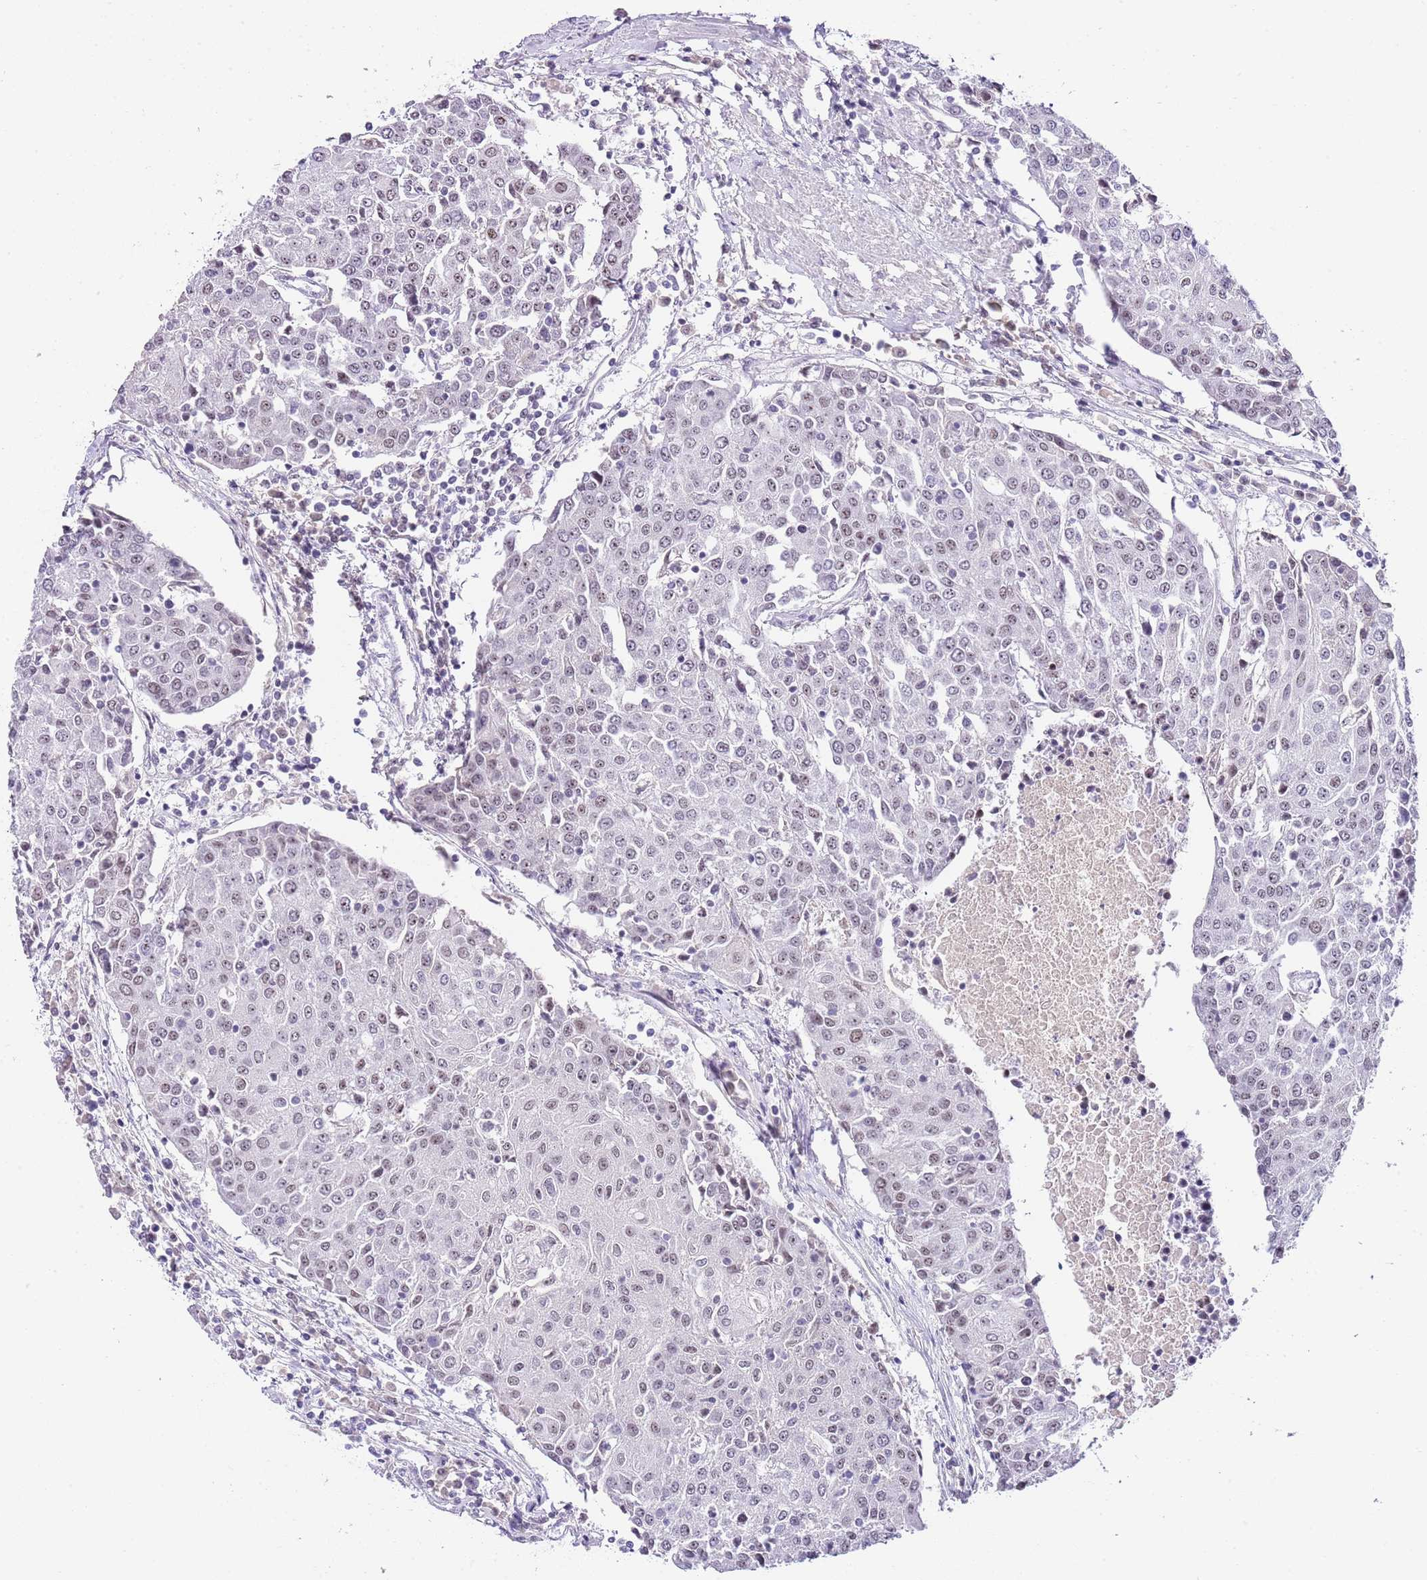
{"staining": {"intensity": "weak", "quantity": "25%-75%", "location": "nuclear"}, "tissue": "urothelial cancer", "cell_type": "Tumor cells", "image_type": "cancer", "snomed": [{"axis": "morphology", "description": "Urothelial carcinoma, High grade"}, {"axis": "topography", "description": "Urinary bladder"}], "caption": "The image displays a brown stain indicating the presence of a protein in the nuclear of tumor cells in urothelial carcinoma (high-grade). The protein of interest is stained brown, and the nuclei are stained in blue (DAB (3,3'-diaminobenzidine) IHC with brightfield microscopy, high magnification).", "gene": "NOP56", "patient": {"sex": "female", "age": 85}}